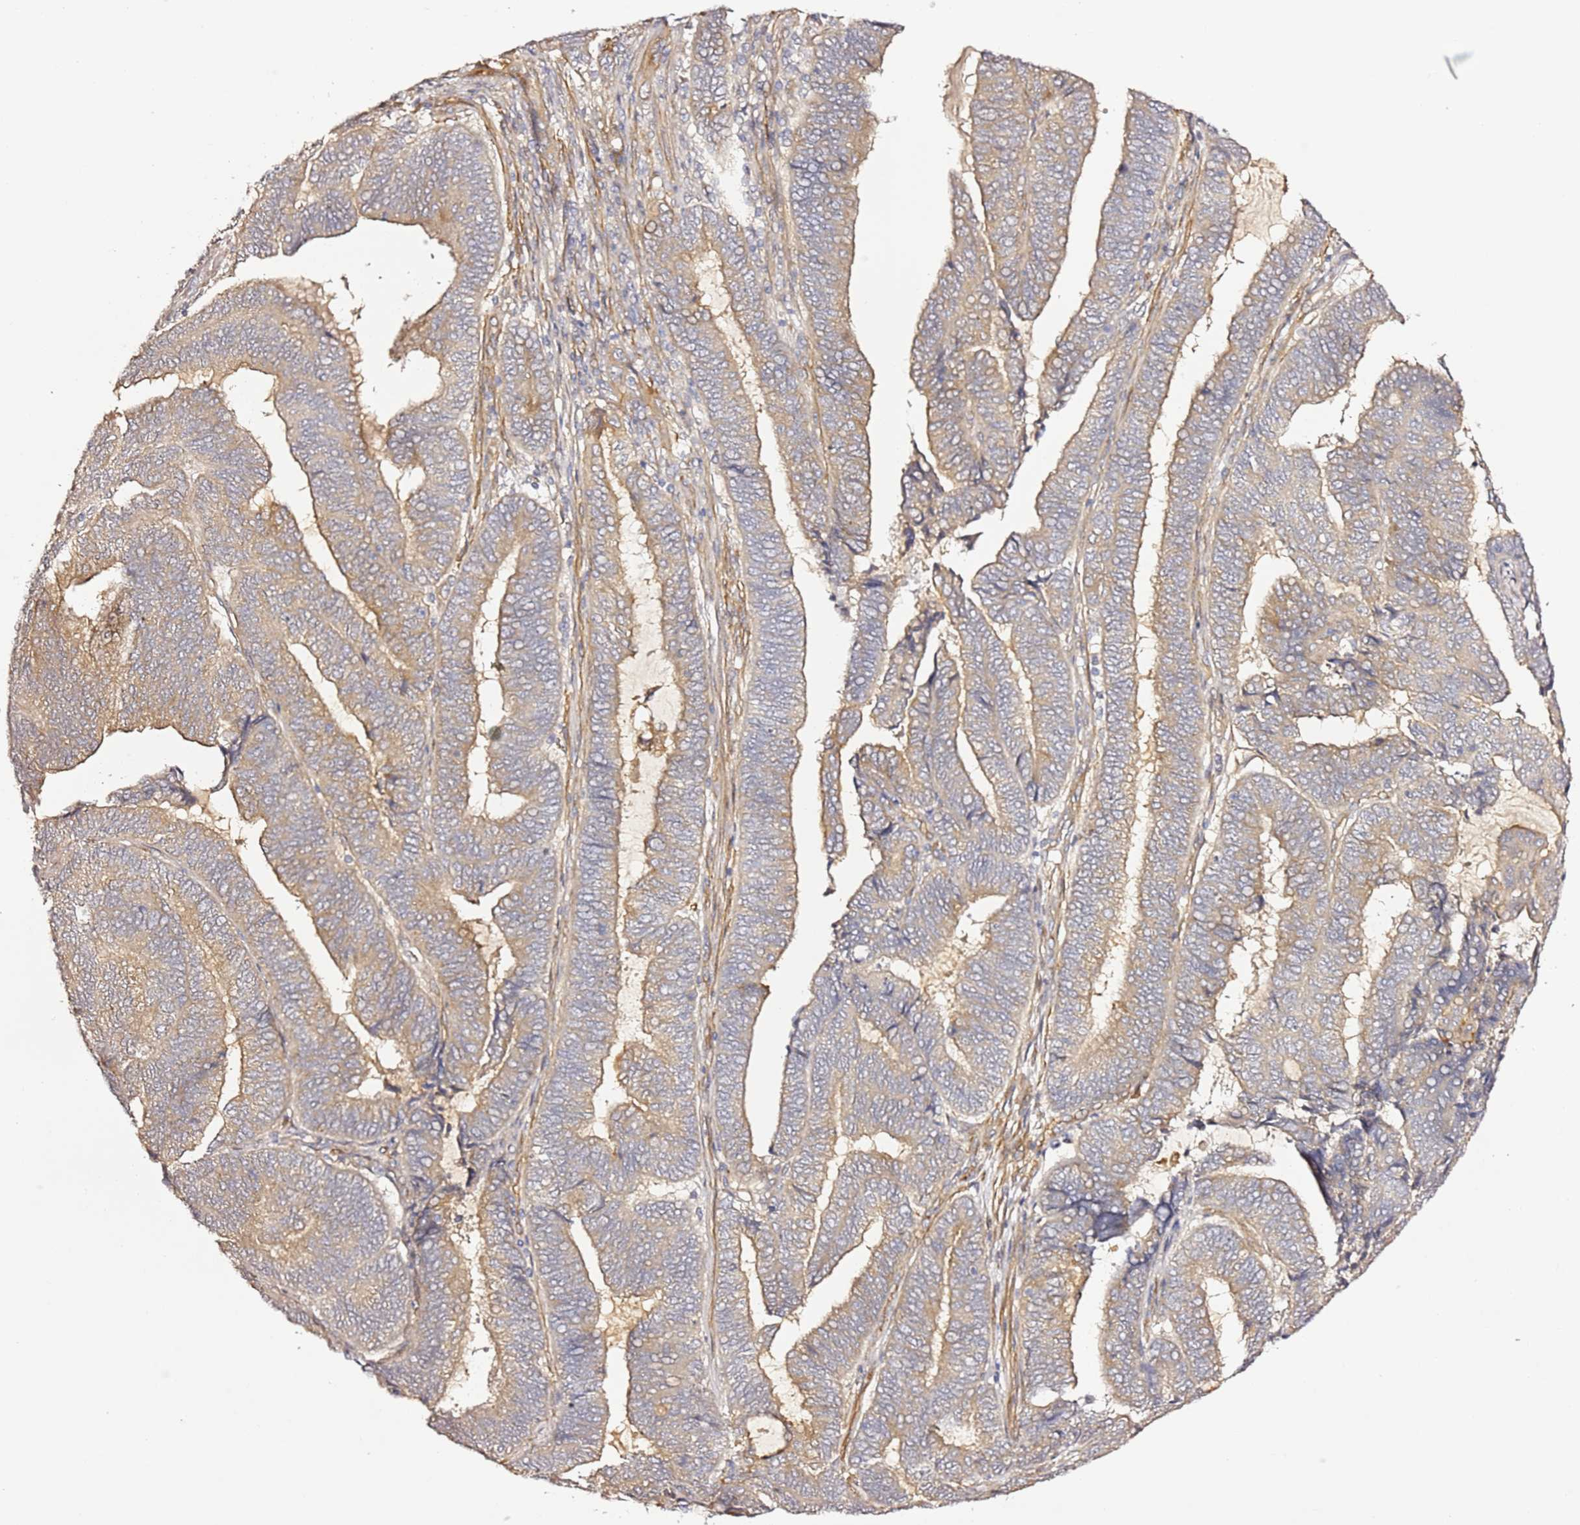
{"staining": {"intensity": "weak", "quantity": ">75%", "location": "cytoplasmic/membranous"}, "tissue": "endometrial cancer", "cell_type": "Tumor cells", "image_type": "cancer", "snomed": [{"axis": "morphology", "description": "Adenocarcinoma, NOS"}, {"axis": "topography", "description": "Uterus"}, {"axis": "topography", "description": "Endometrium"}], "caption": "Endometrial adenocarcinoma stained for a protein (brown) exhibits weak cytoplasmic/membranous positive positivity in approximately >75% of tumor cells.", "gene": "EPS8L1", "patient": {"sex": "female", "age": 70}}